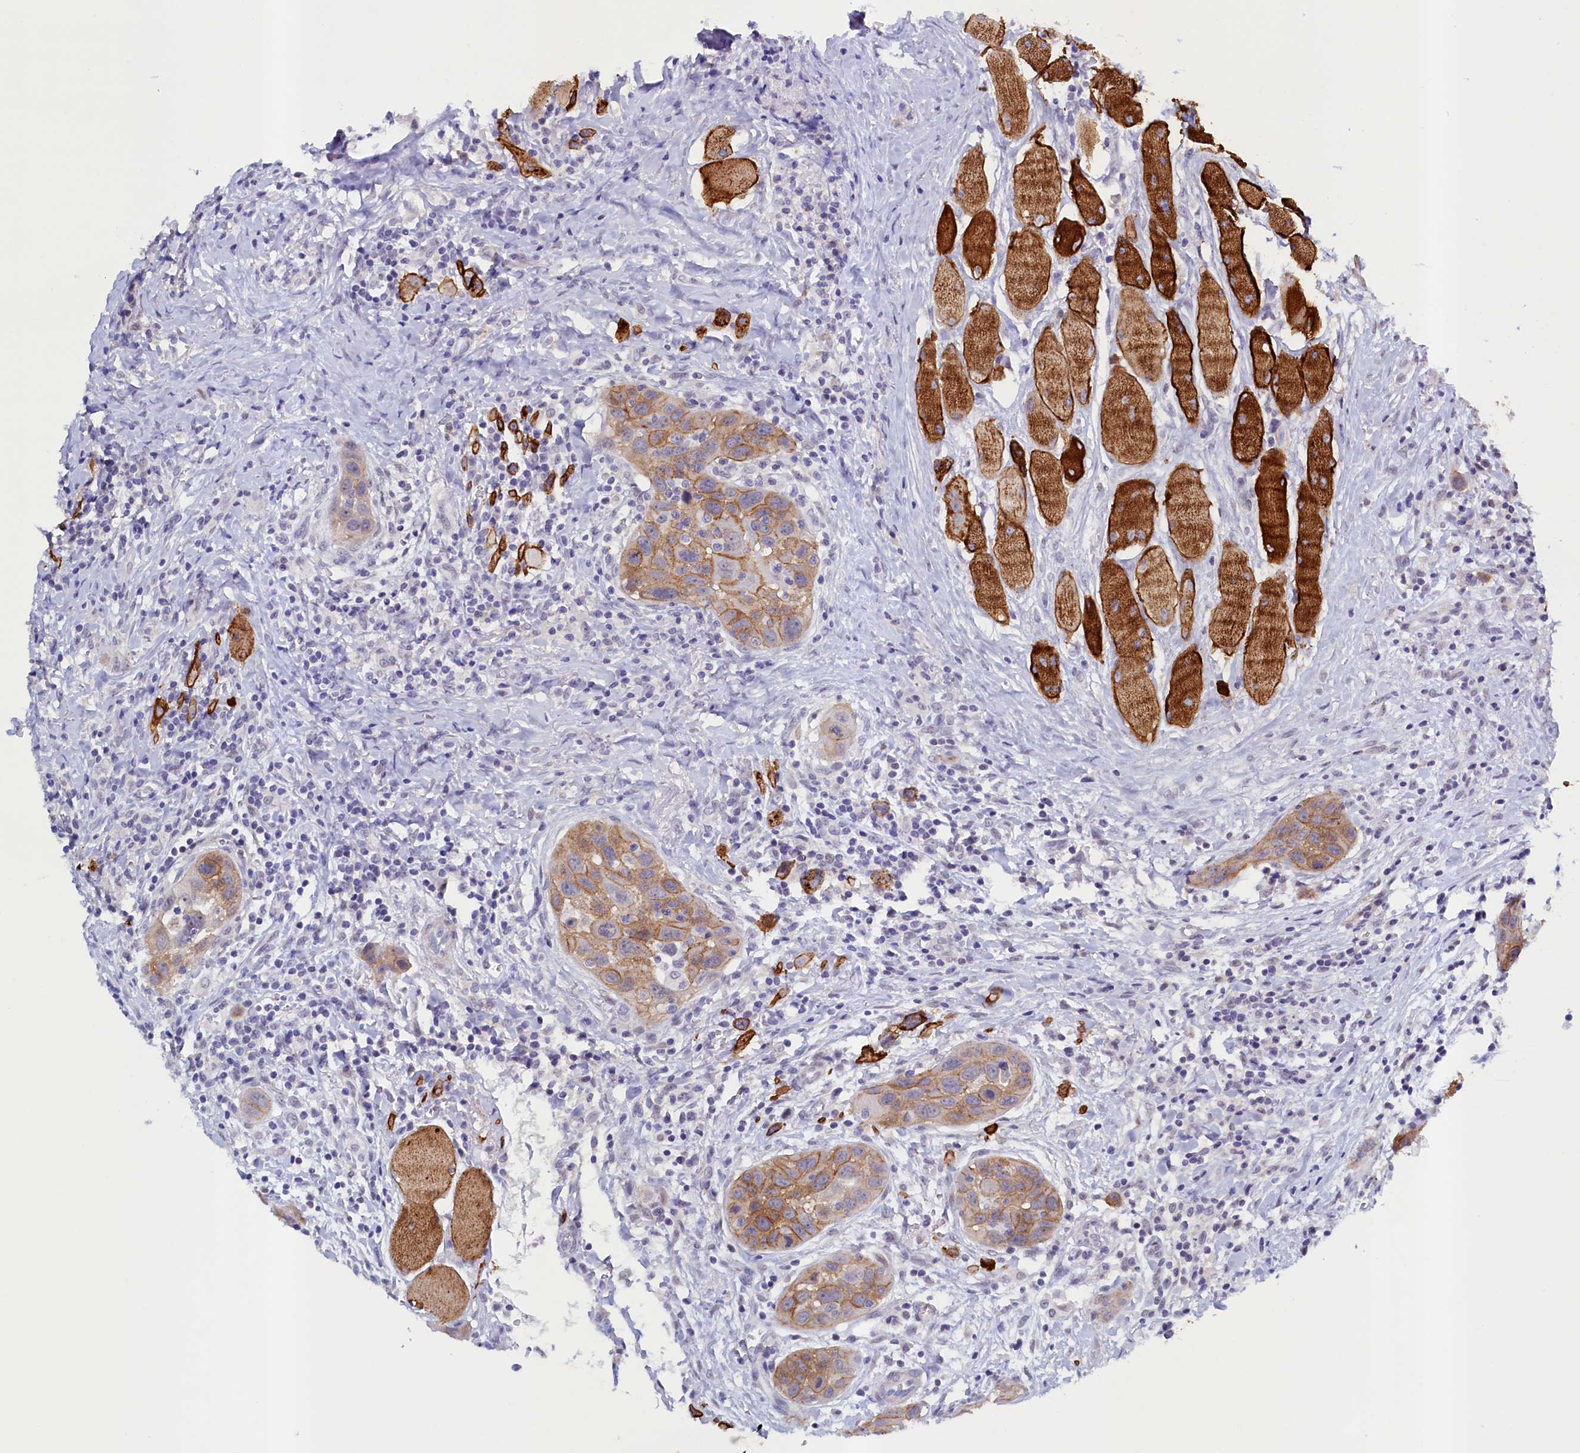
{"staining": {"intensity": "moderate", "quantity": ">75%", "location": "cytoplasmic/membranous"}, "tissue": "head and neck cancer", "cell_type": "Tumor cells", "image_type": "cancer", "snomed": [{"axis": "morphology", "description": "Squamous cell carcinoma, NOS"}, {"axis": "topography", "description": "Oral tissue"}, {"axis": "topography", "description": "Head-Neck"}], "caption": "Brown immunohistochemical staining in human squamous cell carcinoma (head and neck) displays moderate cytoplasmic/membranous positivity in approximately >75% of tumor cells.", "gene": "PACSIN3", "patient": {"sex": "female", "age": 50}}